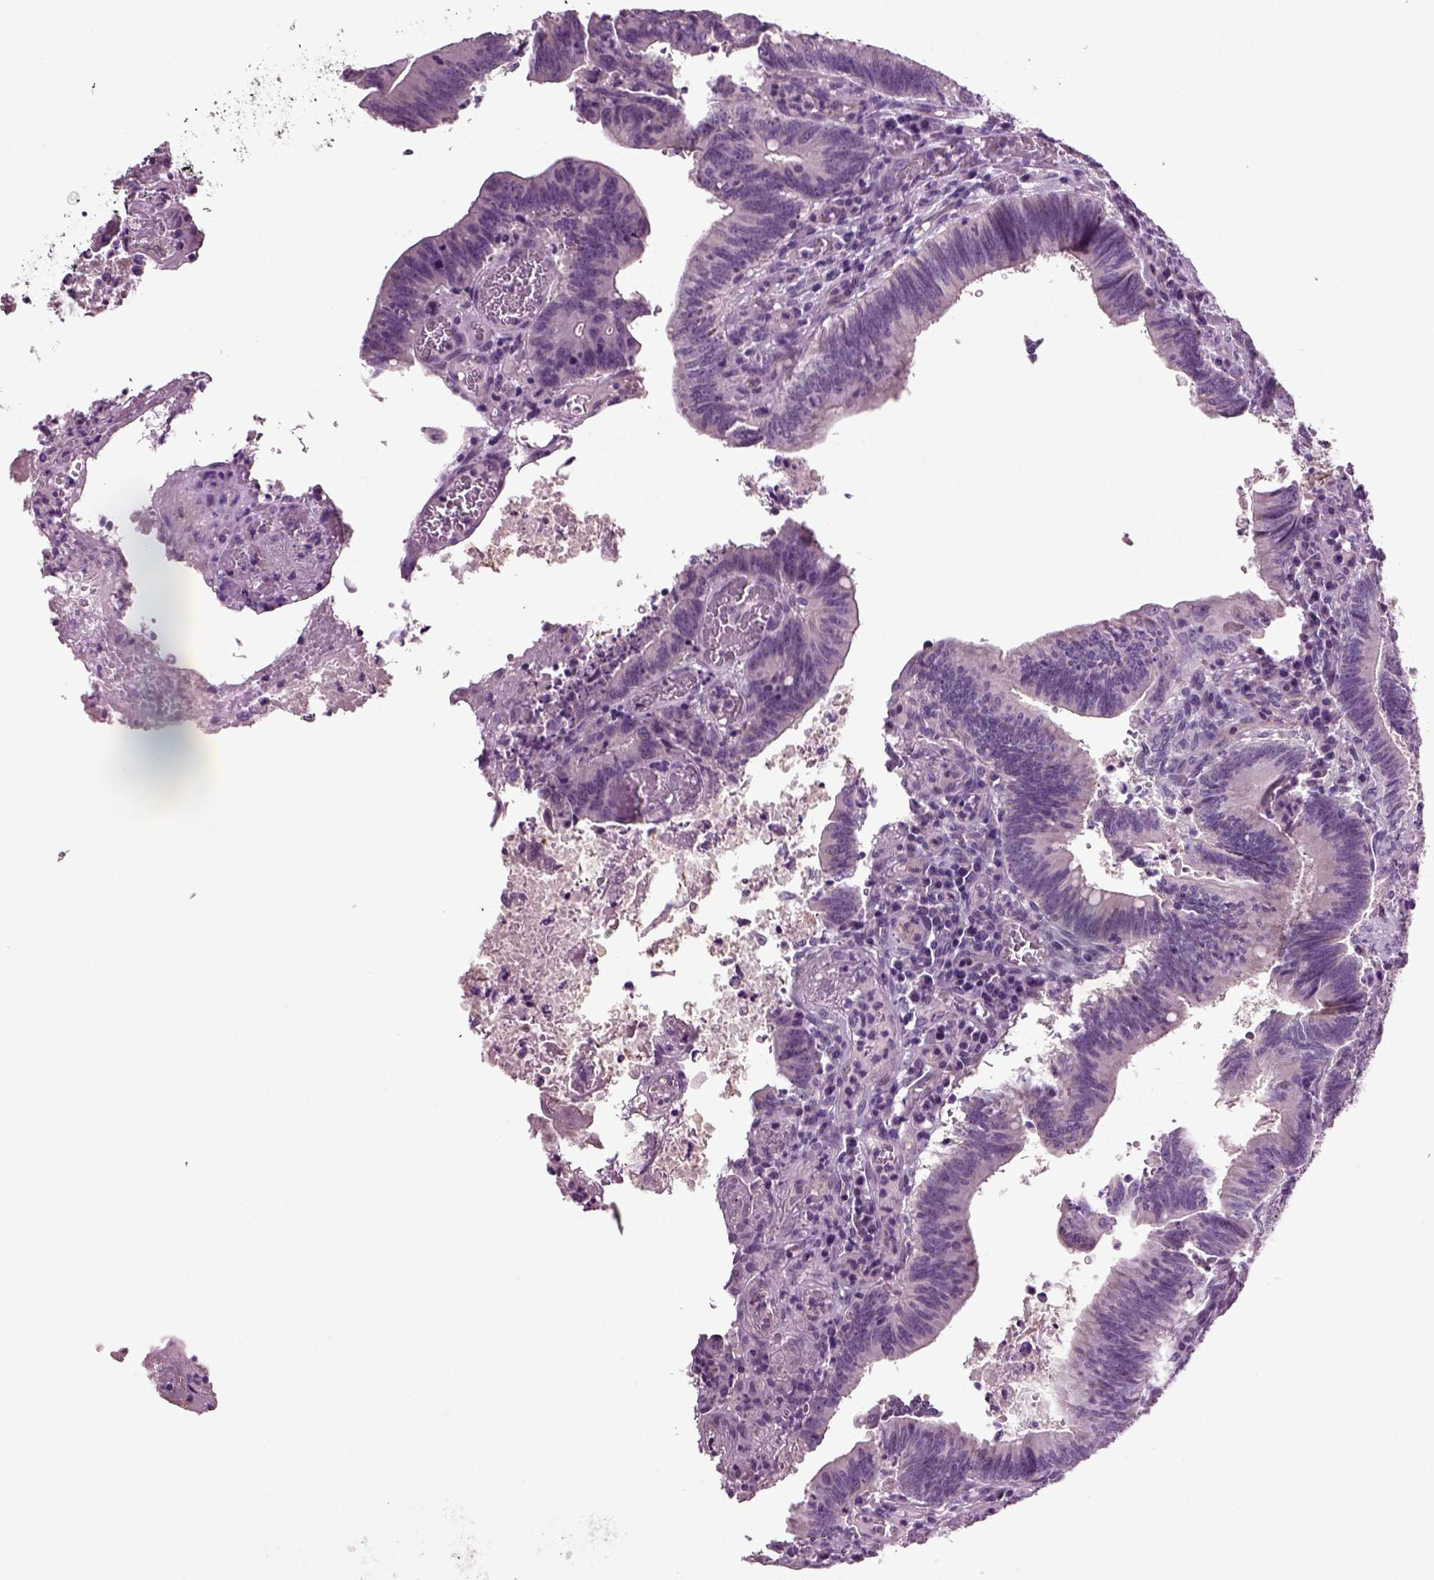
{"staining": {"intensity": "negative", "quantity": "none", "location": "none"}, "tissue": "colorectal cancer", "cell_type": "Tumor cells", "image_type": "cancer", "snomed": [{"axis": "morphology", "description": "Adenocarcinoma, NOS"}, {"axis": "topography", "description": "Colon"}], "caption": "Immunohistochemistry histopathology image of human colorectal cancer stained for a protein (brown), which demonstrates no positivity in tumor cells.", "gene": "COL9A2", "patient": {"sex": "female", "age": 70}}